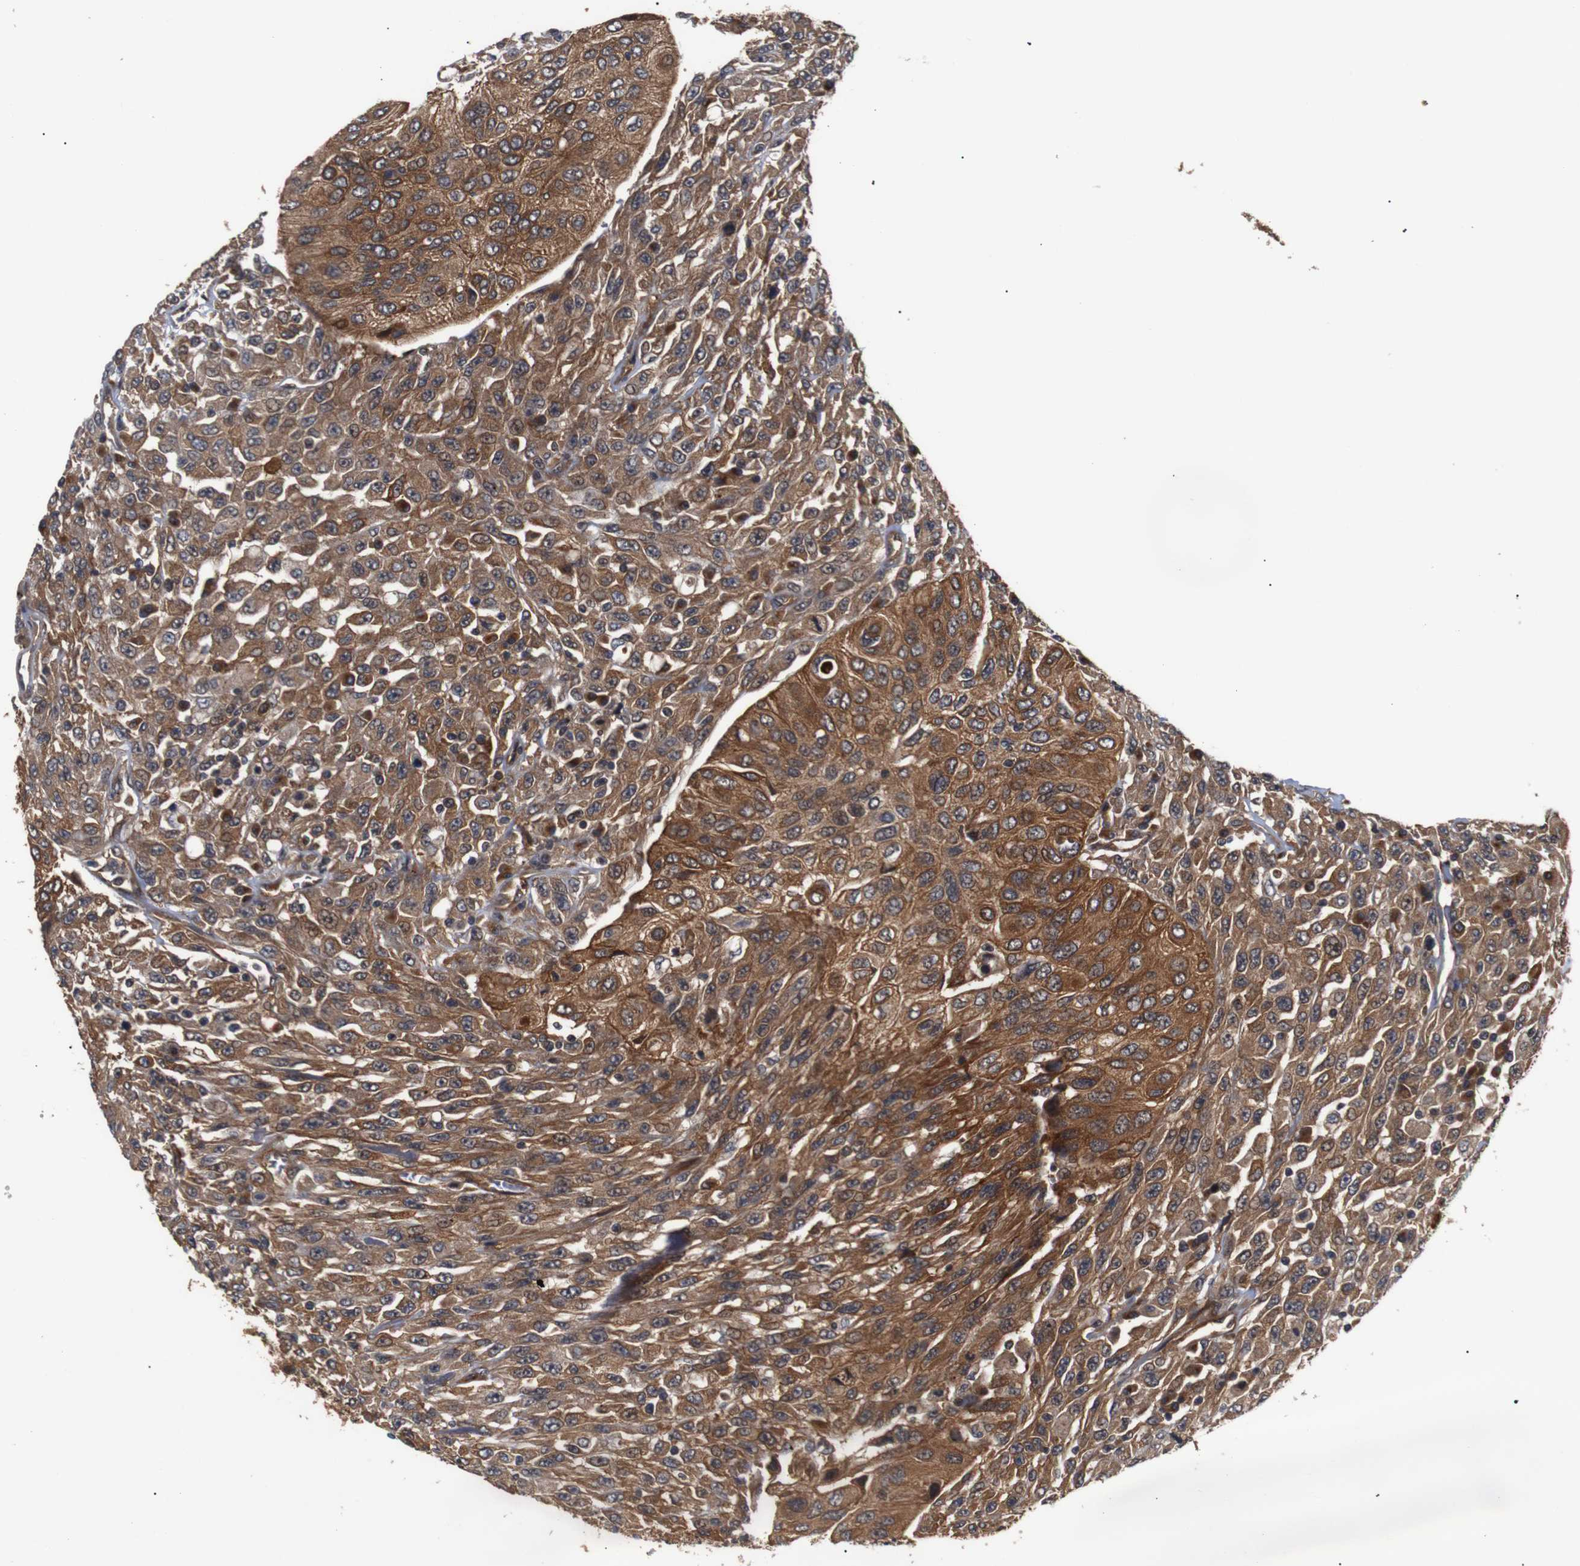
{"staining": {"intensity": "strong", "quantity": ">75%", "location": "cytoplasmic/membranous"}, "tissue": "urothelial cancer", "cell_type": "Tumor cells", "image_type": "cancer", "snomed": [{"axis": "morphology", "description": "Urothelial carcinoma, High grade"}, {"axis": "topography", "description": "Urinary bladder"}], "caption": "High-grade urothelial carcinoma stained with a brown dye shows strong cytoplasmic/membranous positive expression in about >75% of tumor cells.", "gene": "PAWR", "patient": {"sex": "male", "age": 66}}